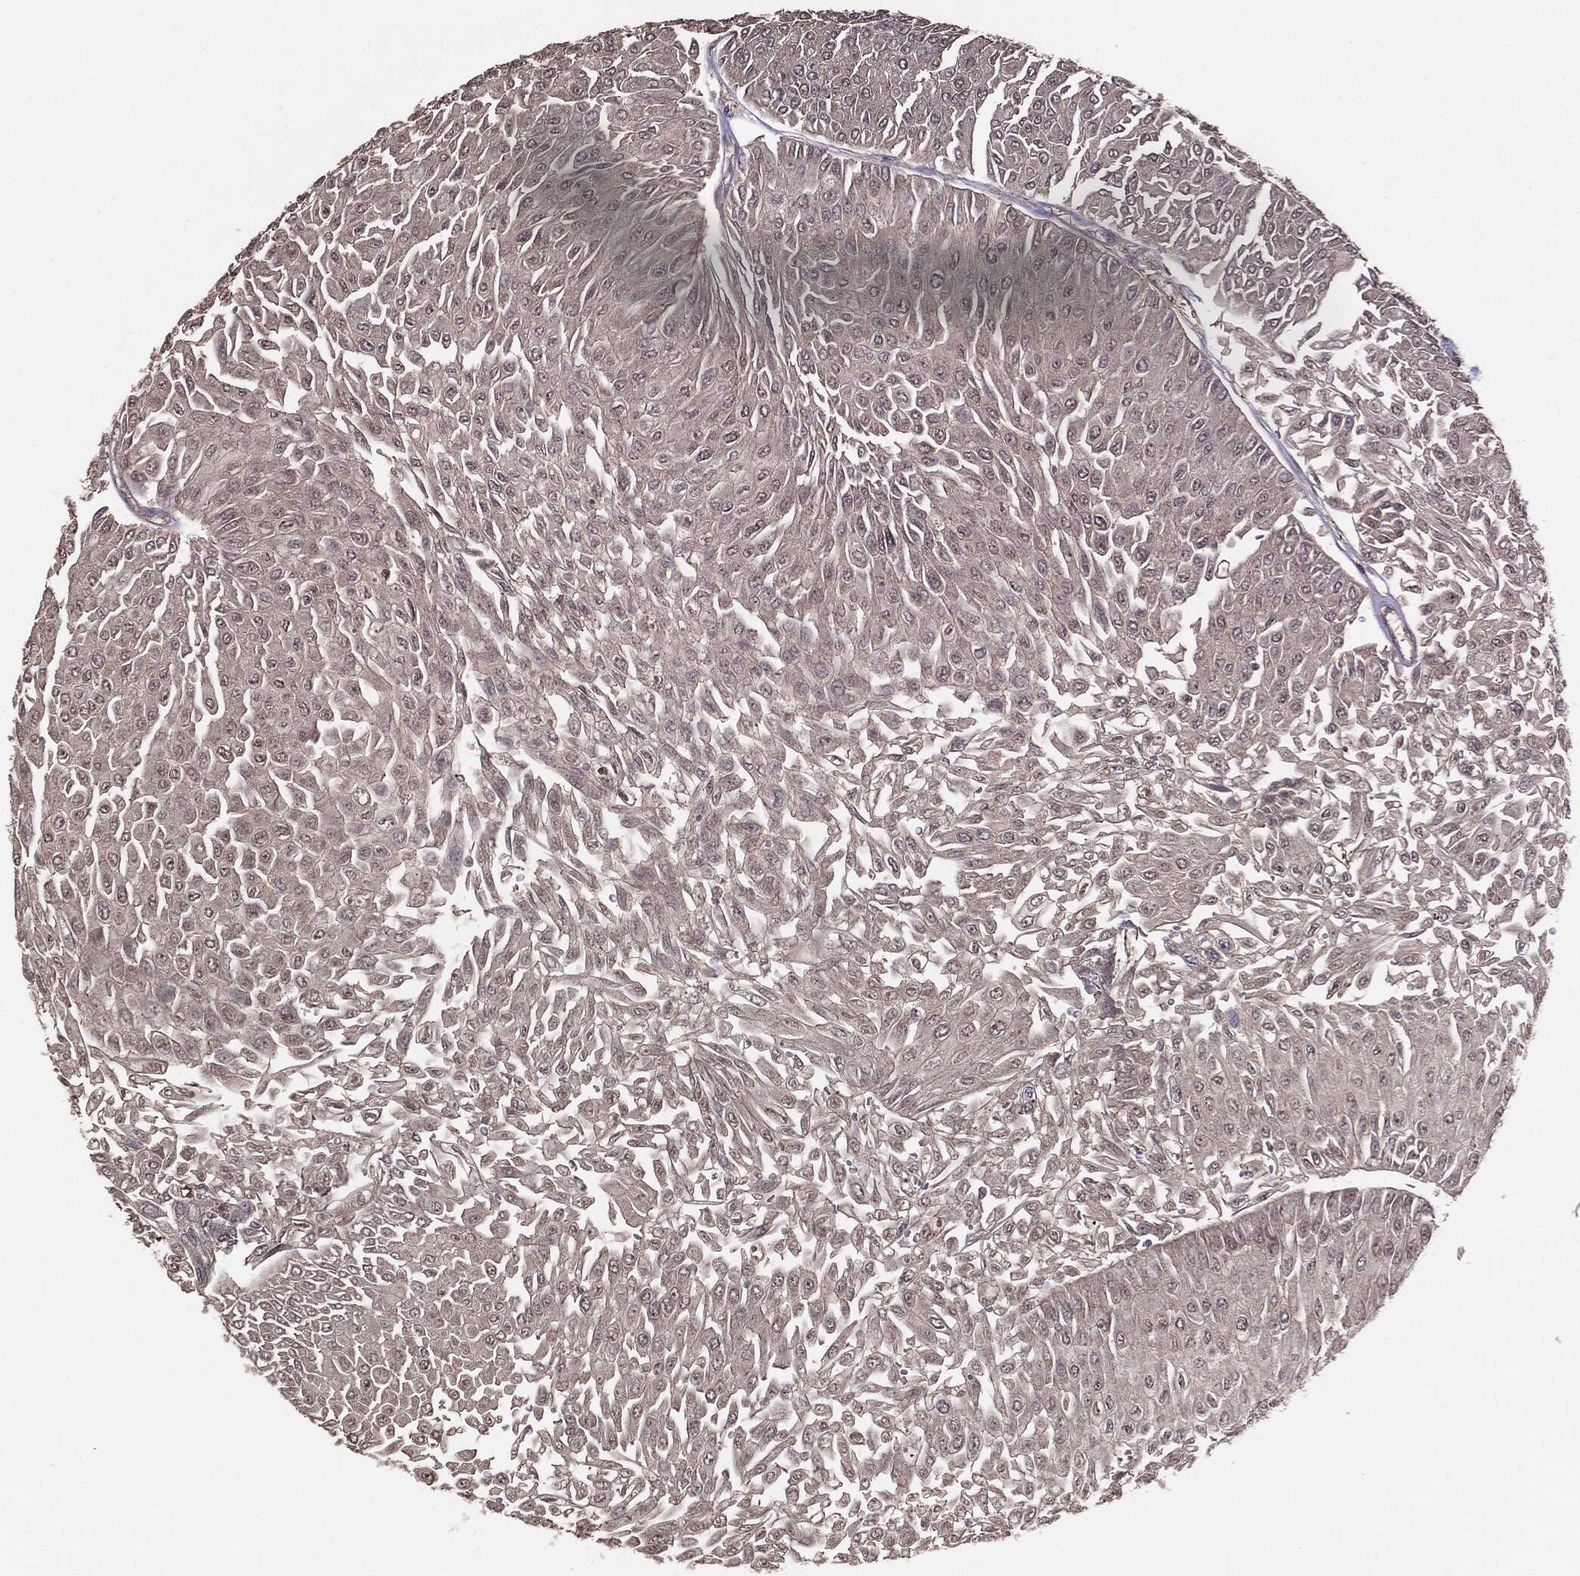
{"staining": {"intensity": "negative", "quantity": "none", "location": "none"}, "tissue": "urothelial cancer", "cell_type": "Tumor cells", "image_type": "cancer", "snomed": [{"axis": "morphology", "description": "Urothelial carcinoma, Low grade"}, {"axis": "topography", "description": "Urinary bladder"}], "caption": "Tumor cells show no significant positivity in urothelial cancer.", "gene": "ERBIN", "patient": {"sex": "male", "age": 67}}